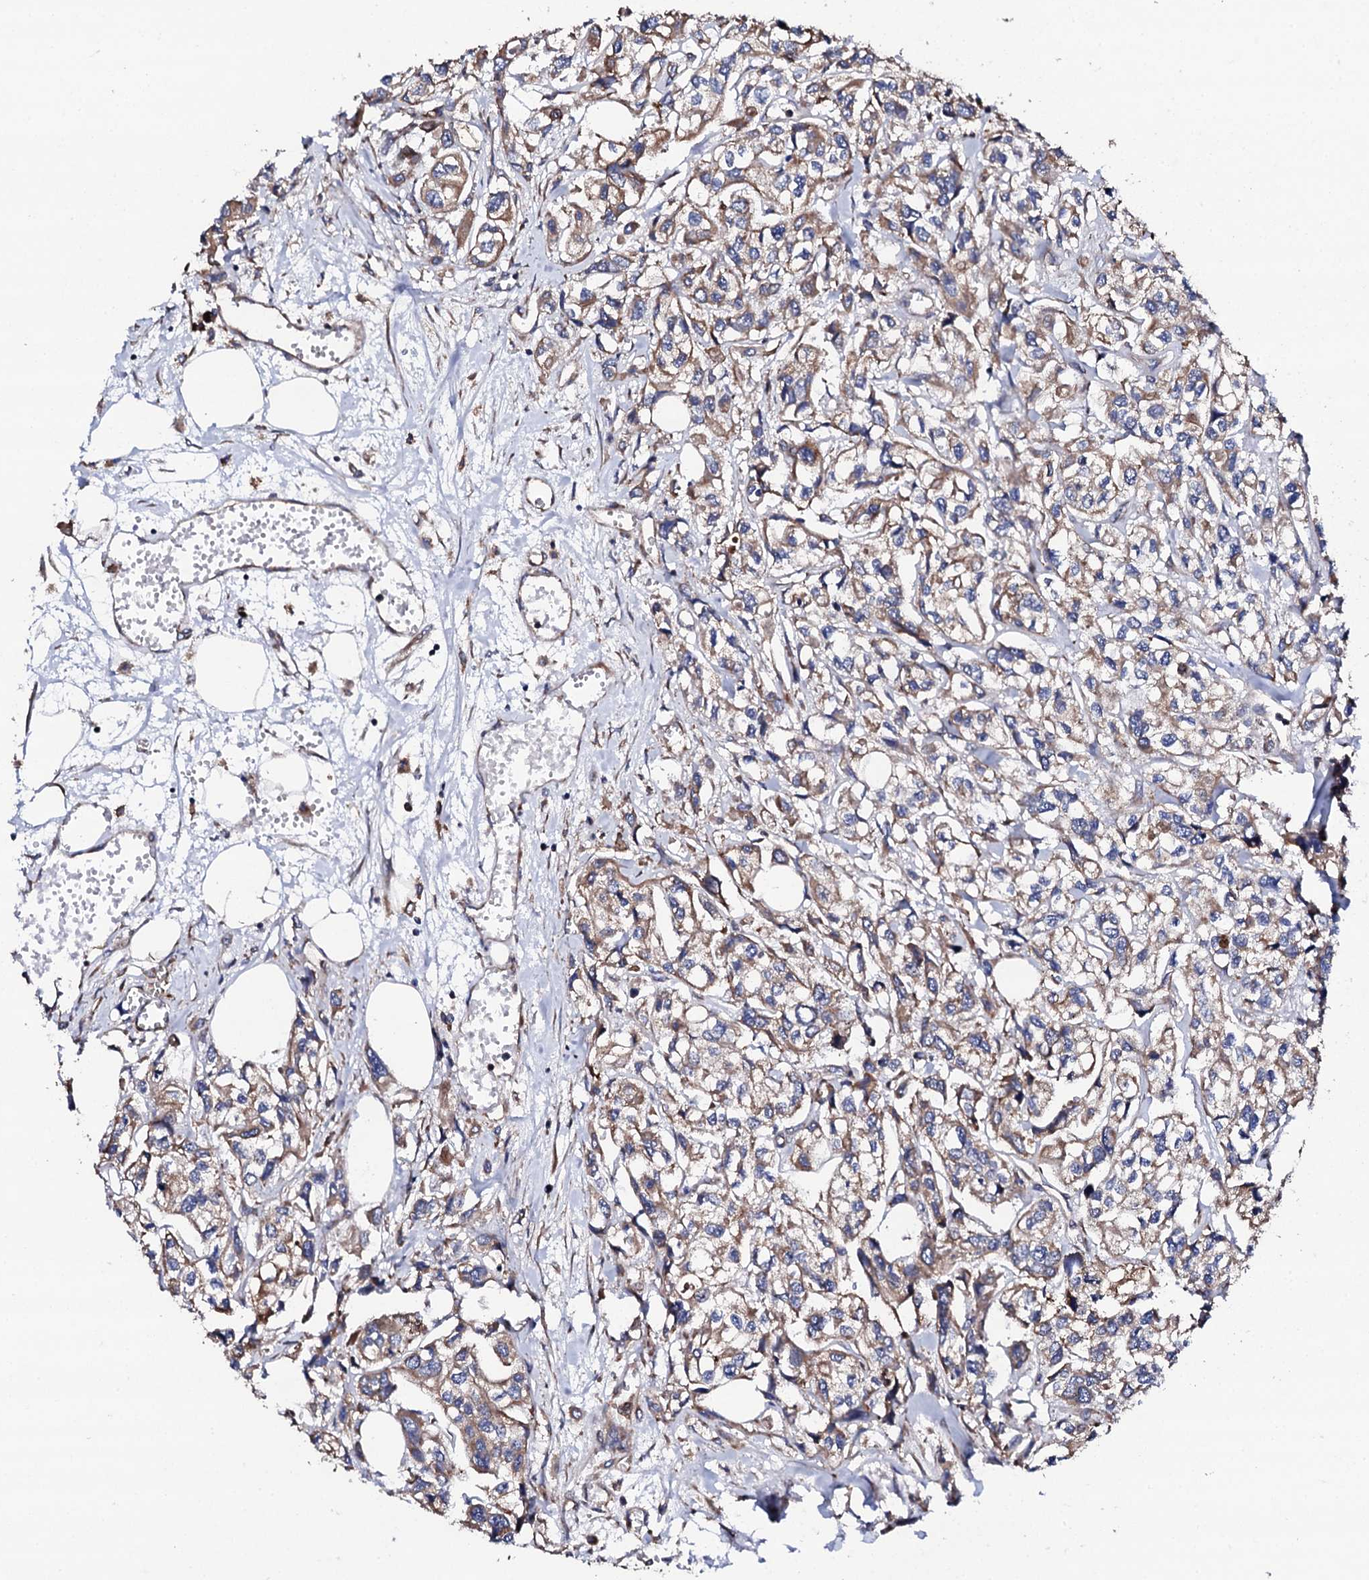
{"staining": {"intensity": "moderate", "quantity": ">75%", "location": "cytoplasmic/membranous"}, "tissue": "urothelial cancer", "cell_type": "Tumor cells", "image_type": "cancer", "snomed": [{"axis": "morphology", "description": "Urothelial carcinoma, High grade"}, {"axis": "topography", "description": "Urinary bladder"}], "caption": "The photomicrograph demonstrates immunohistochemical staining of urothelial cancer. There is moderate cytoplasmic/membranous positivity is seen in approximately >75% of tumor cells. (brown staining indicates protein expression, while blue staining denotes nuclei).", "gene": "LIPT2", "patient": {"sex": "male", "age": 67}}